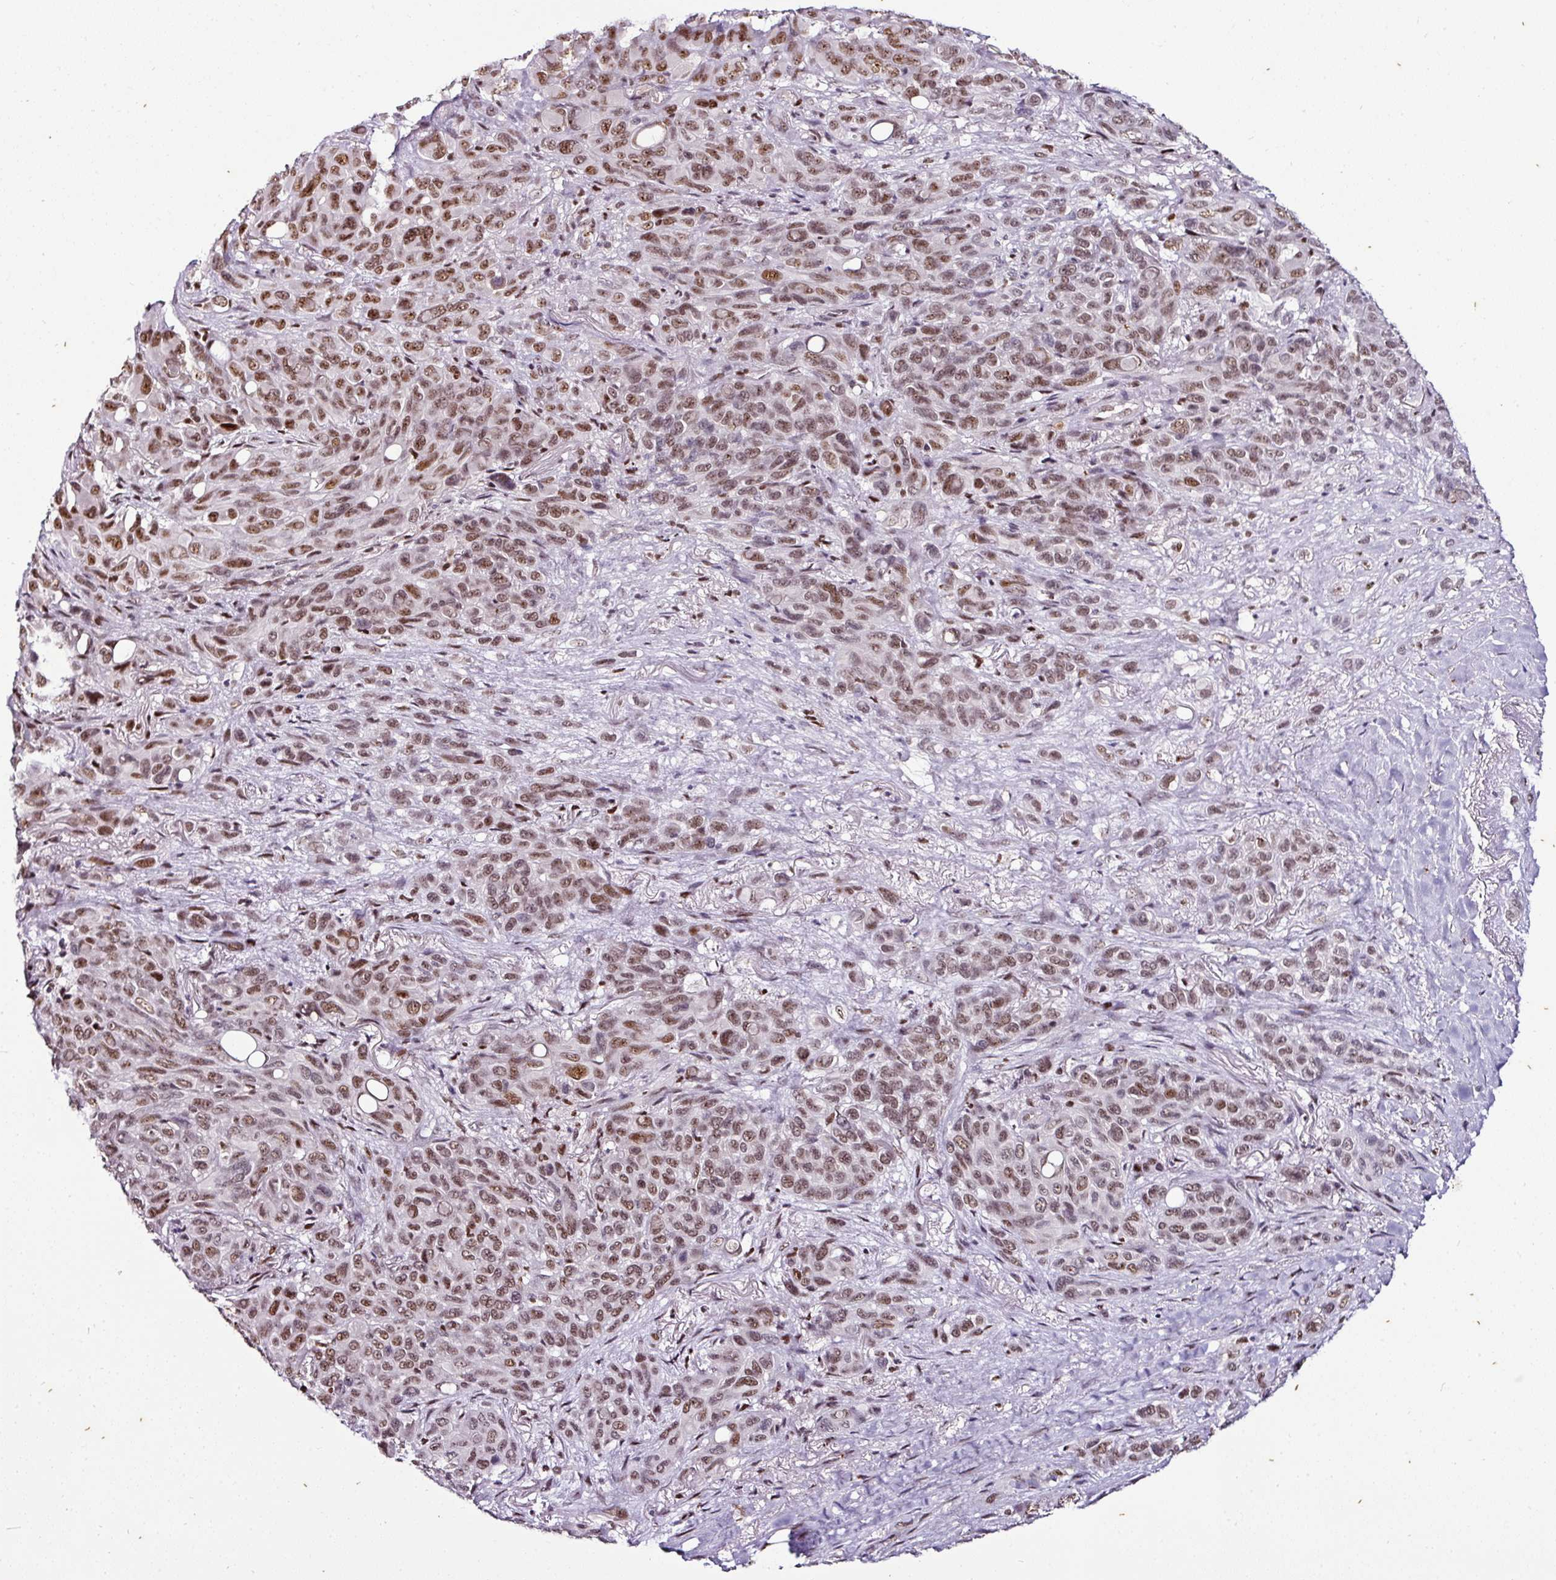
{"staining": {"intensity": "moderate", "quantity": ">75%", "location": "nuclear"}, "tissue": "melanoma", "cell_type": "Tumor cells", "image_type": "cancer", "snomed": [{"axis": "morphology", "description": "Malignant melanoma, Metastatic site"}, {"axis": "topography", "description": "Lung"}], "caption": "Protein analysis of melanoma tissue reveals moderate nuclear positivity in approximately >75% of tumor cells.", "gene": "KLF16", "patient": {"sex": "male", "age": 48}}